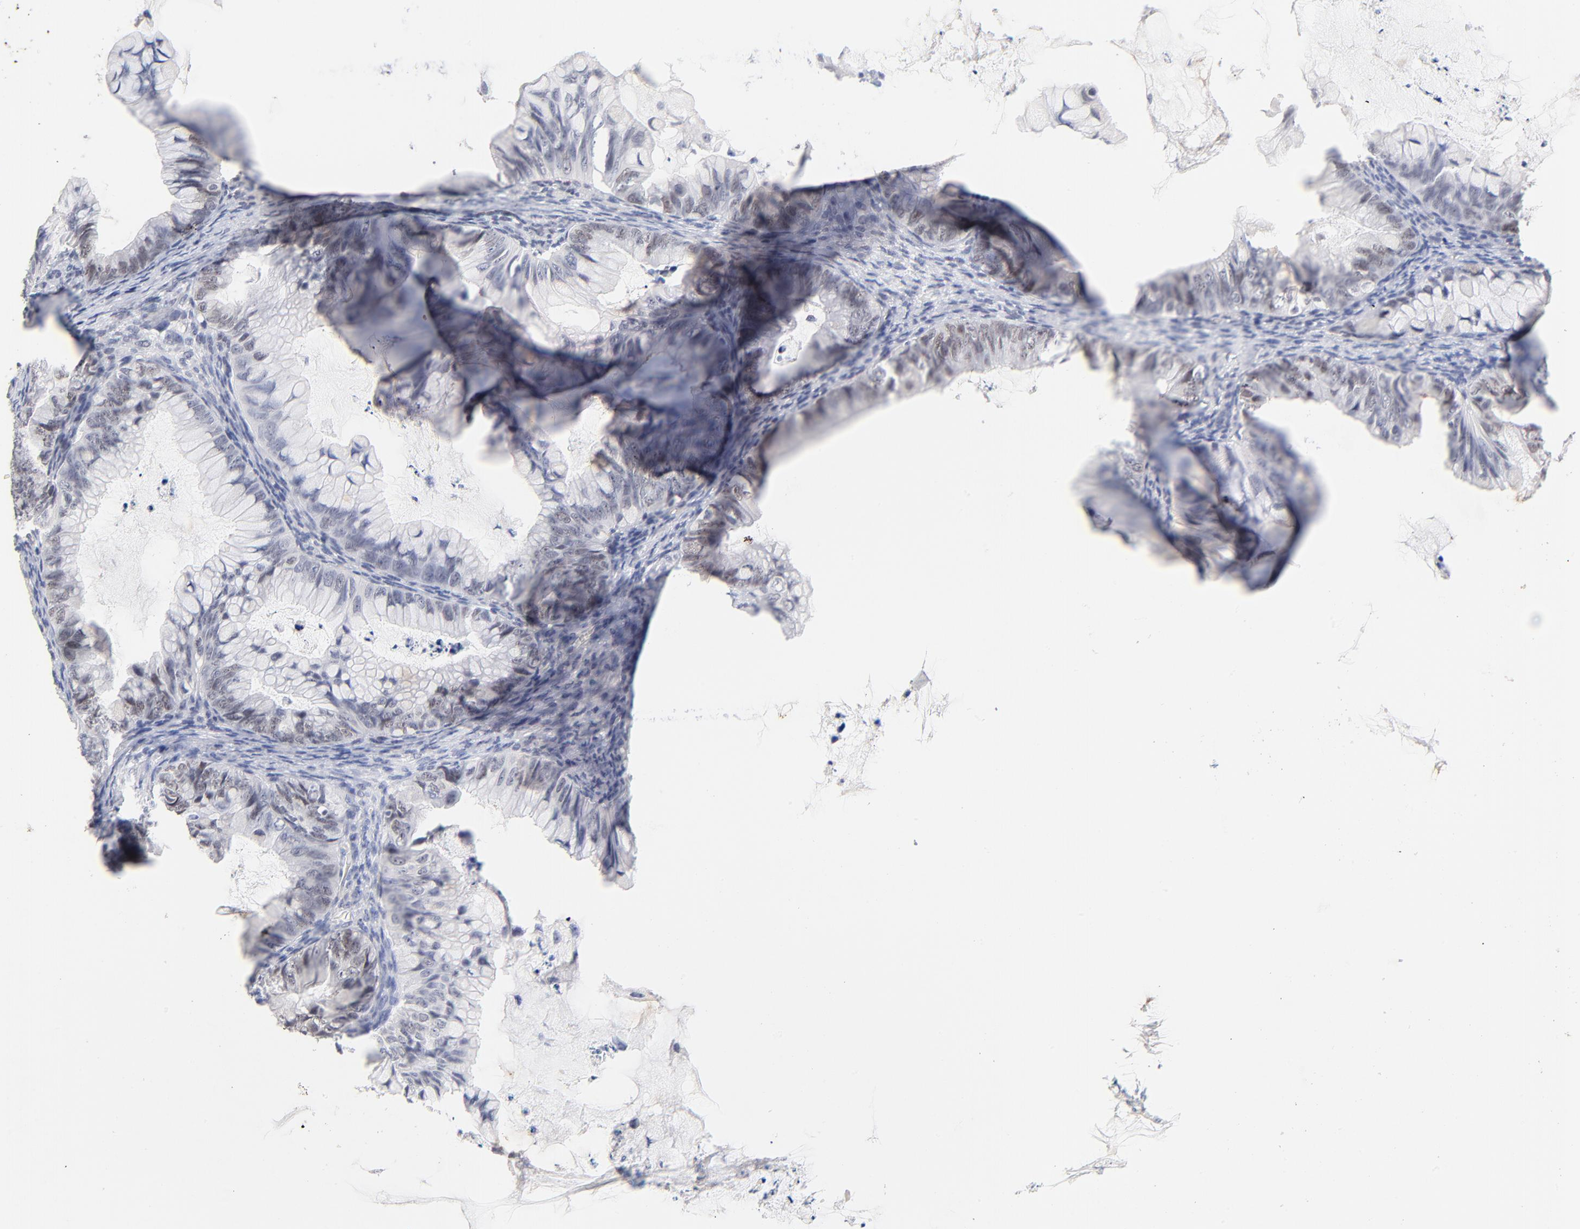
{"staining": {"intensity": "weak", "quantity": "25%-75%", "location": "nuclear"}, "tissue": "ovarian cancer", "cell_type": "Tumor cells", "image_type": "cancer", "snomed": [{"axis": "morphology", "description": "Cystadenocarcinoma, mucinous, NOS"}, {"axis": "topography", "description": "Ovary"}], "caption": "Ovarian mucinous cystadenocarcinoma was stained to show a protein in brown. There is low levels of weak nuclear expression in about 25%-75% of tumor cells. The staining was performed using DAB, with brown indicating positive protein expression. Nuclei are stained blue with hematoxylin.", "gene": "ORC2", "patient": {"sex": "female", "age": 36}}